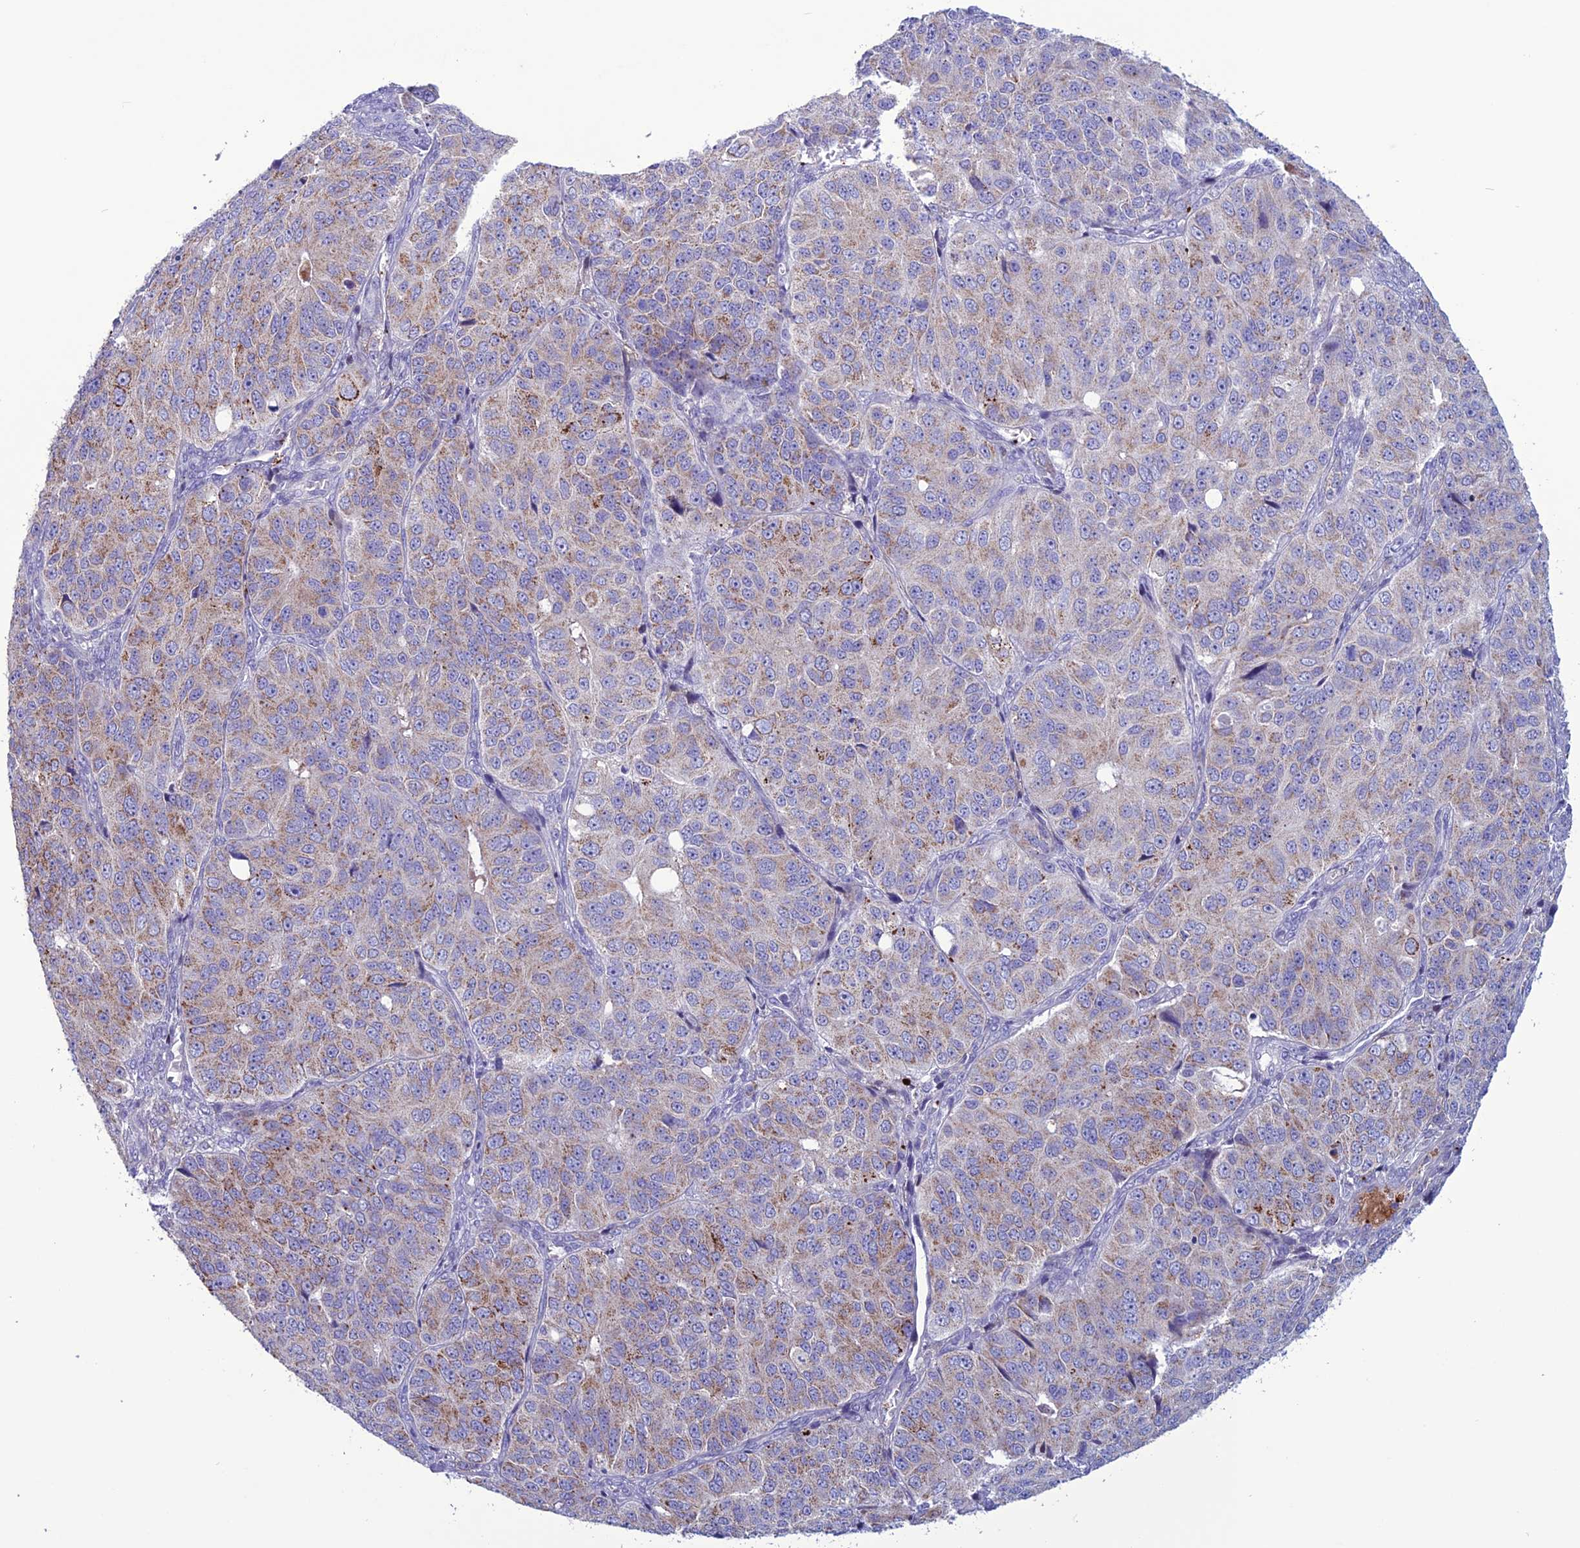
{"staining": {"intensity": "moderate", "quantity": ">75%", "location": "cytoplasmic/membranous"}, "tissue": "ovarian cancer", "cell_type": "Tumor cells", "image_type": "cancer", "snomed": [{"axis": "morphology", "description": "Carcinoma, endometroid"}, {"axis": "topography", "description": "Ovary"}], "caption": "A brown stain highlights moderate cytoplasmic/membranous expression of a protein in human endometroid carcinoma (ovarian) tumor cells.", "gene": "C21orf140", "patient": {"sex": "female", "age": 51}}